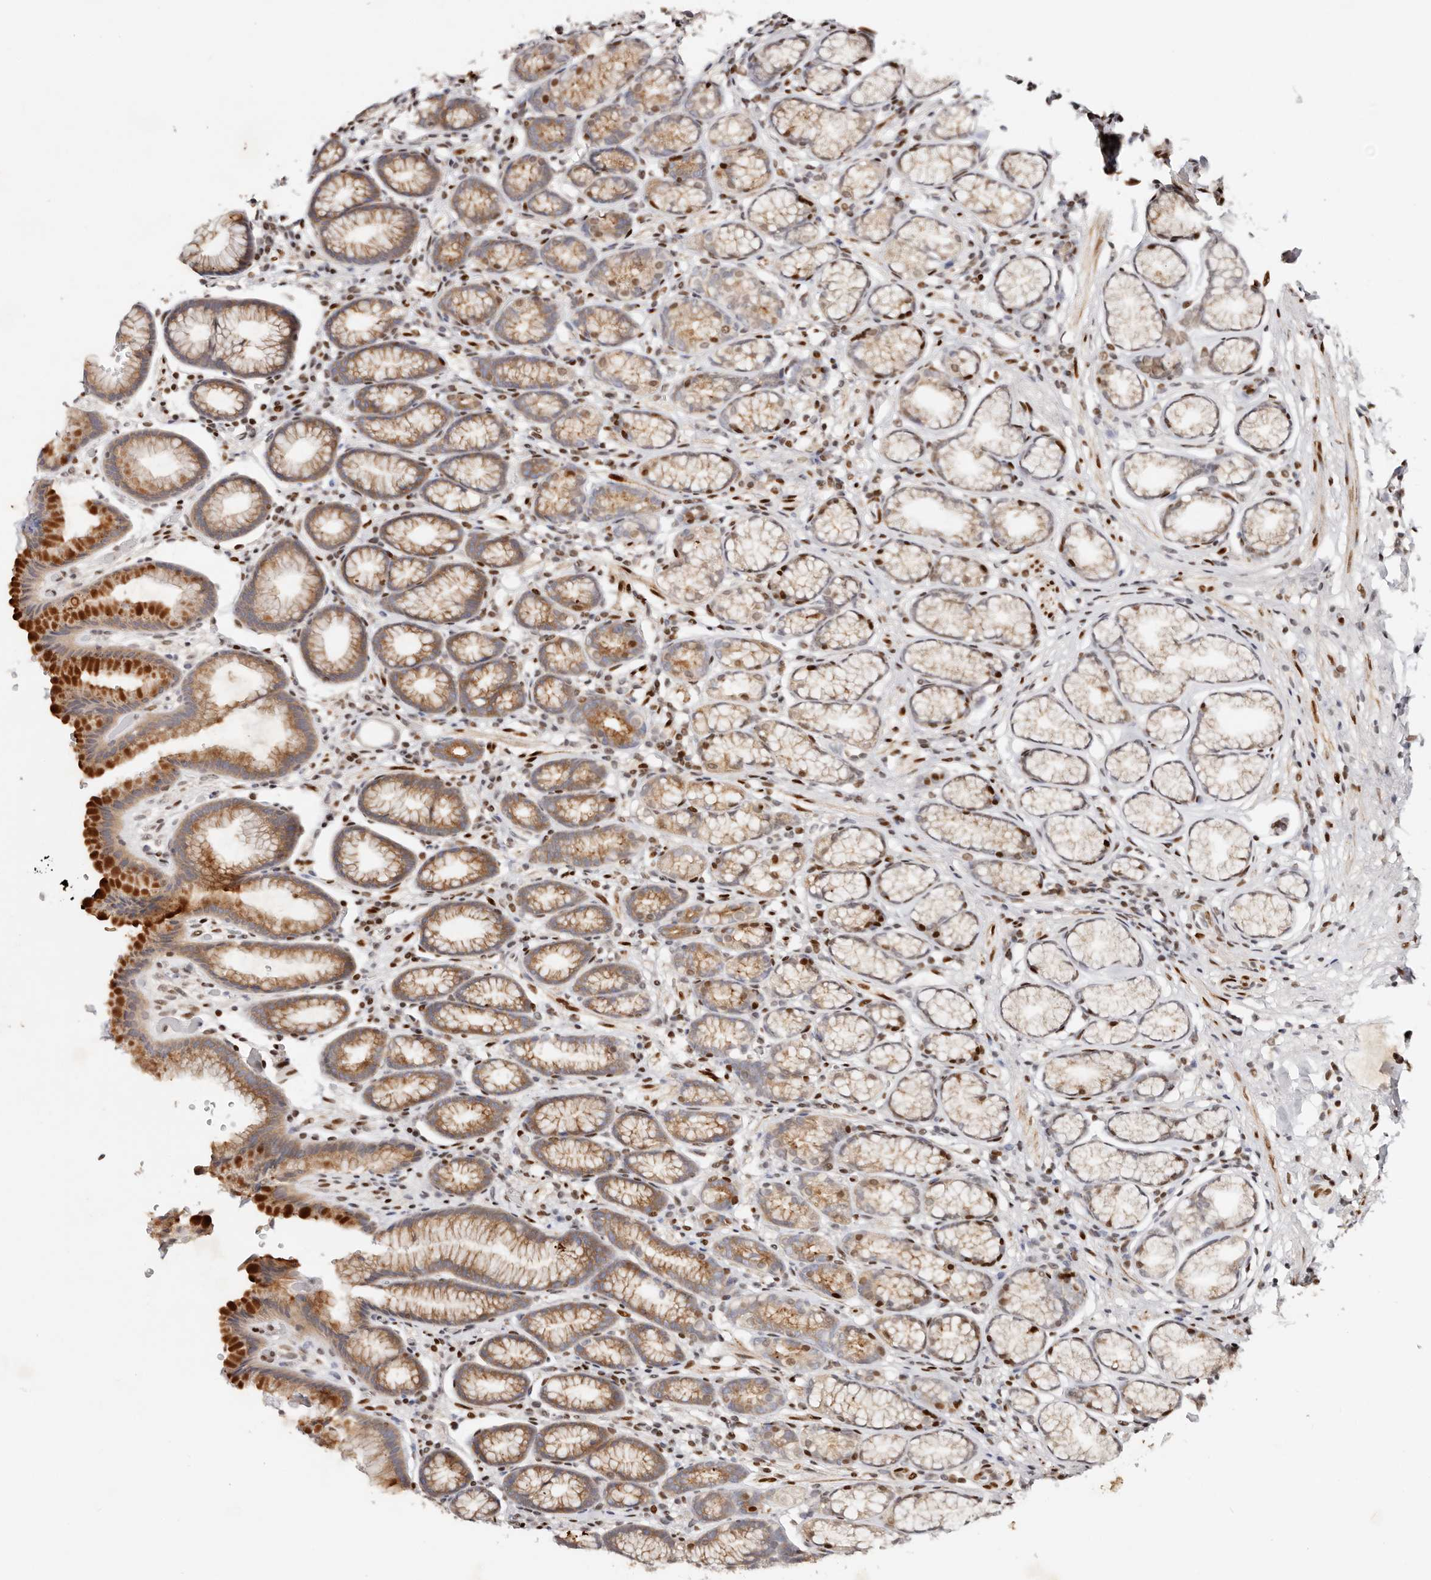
{"staining": {"intensity": "strong", "quantity": "25%-75%", "location": "cytoplasmic/membranous"}, "tissue": "stomach", "cell_type": "Glandular cells", "image_type": "normal", "snomed": [{"axis": "morphology", "description": "Normal tissue, NOS"}, {"axis": "topography", "description": "Stomach"}], "caption": "Stomach stained with immunohistochemistry (IHC) reveals strong cytoplasmic/membranous positivity in approximately 25%-75% of glandular cells. (DAB (3,3'-diaminobenzidine) = brown stain, brightfield microscopy at high magnification).", "gene": "IQGAP3", "patient": {"sex": "male", "age": 42}}